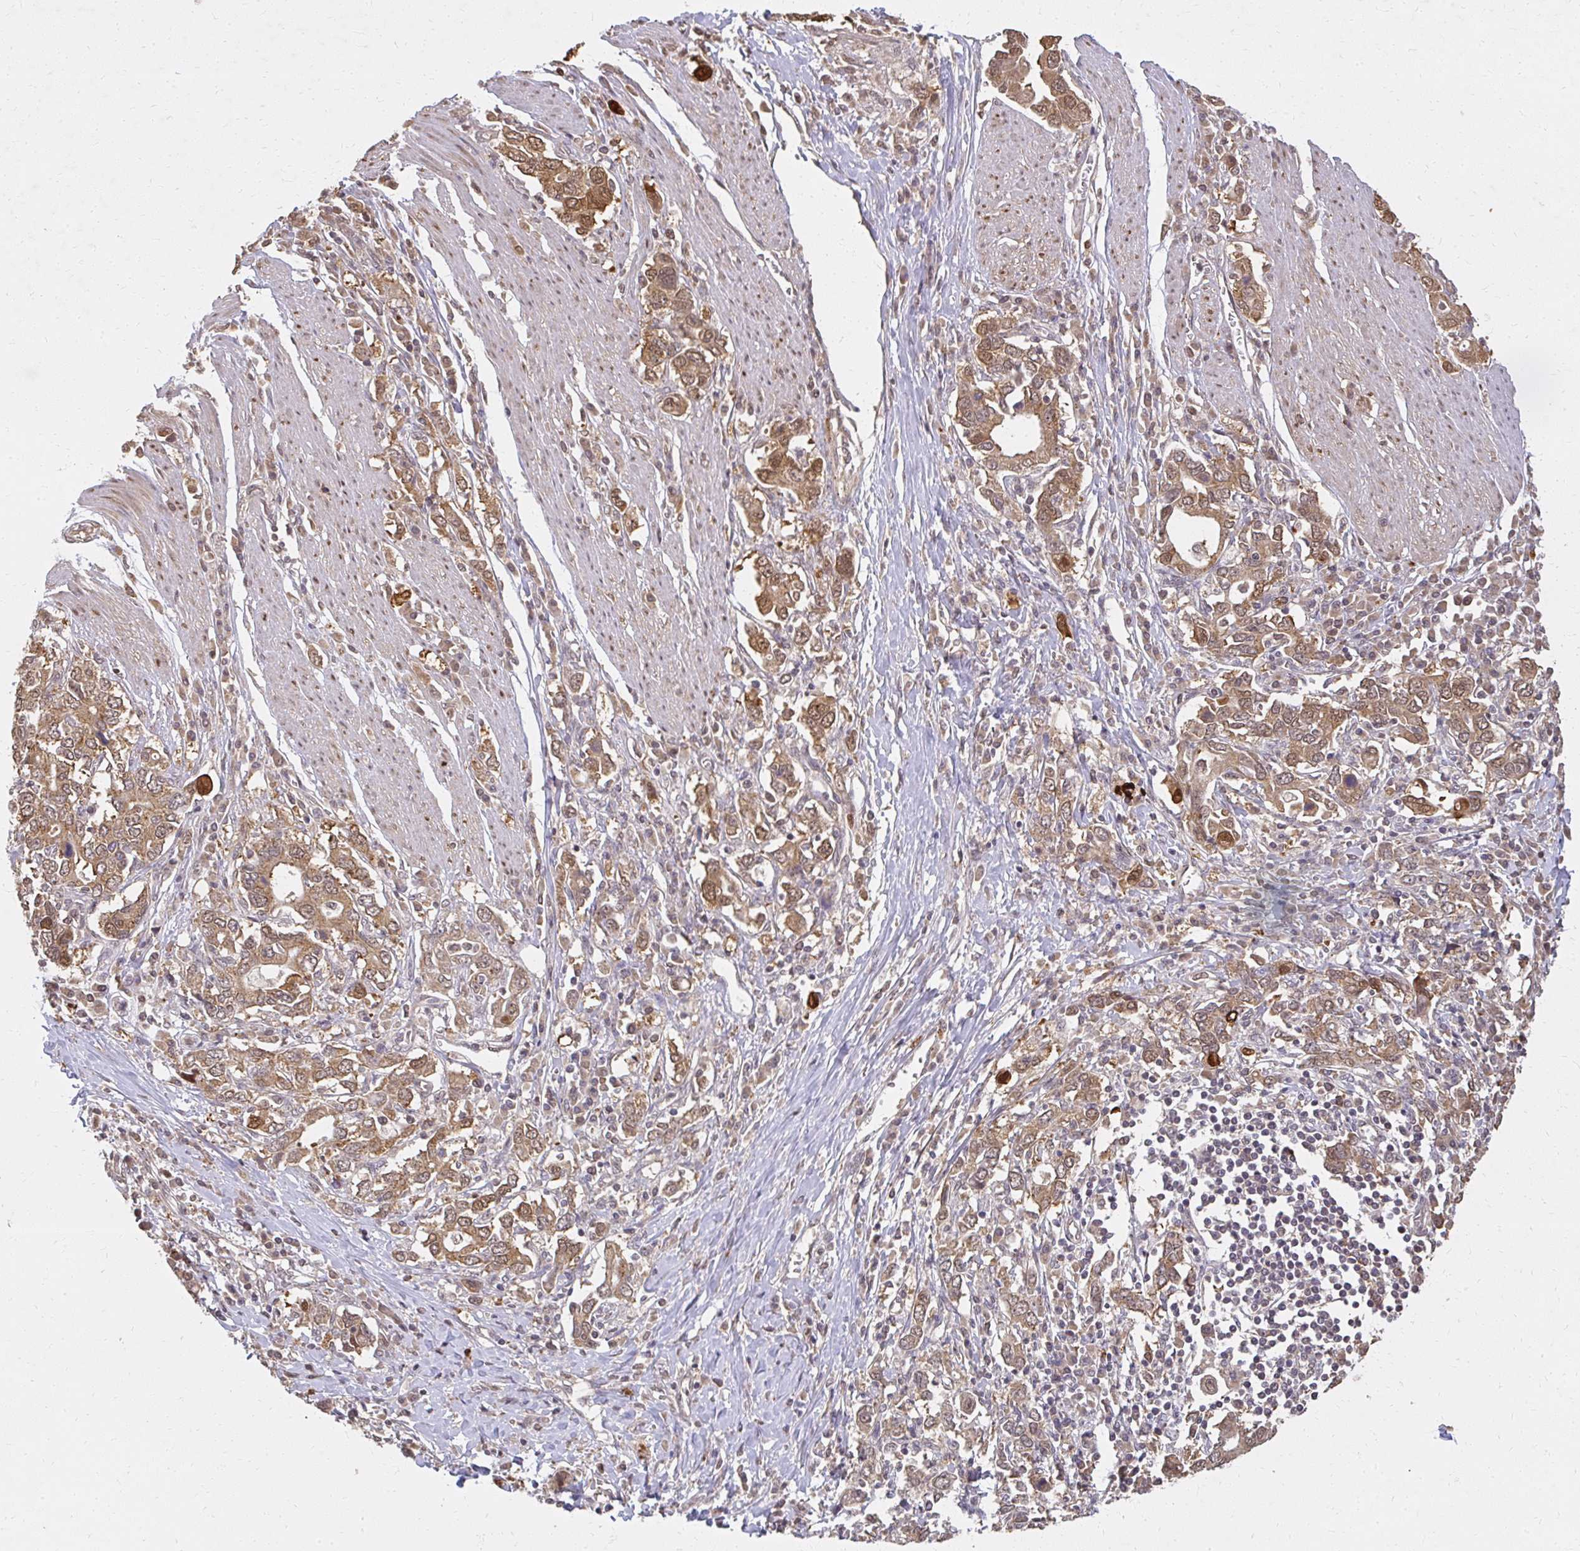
{"staining": {"intensity": "strong", "quantity": ">75%", "location": "cytoplasmic/membranous,nuclear"}, "tissue": "stomach cancer", "cell_type": "Tumor cells", "image_type": "cancer", "snomed": [{"axis": "morphology", "description": "Adenocarcinoma, NOS"}, {"axis": "topography", "description": "Stomach, upper"}, {"axis": "topography", "description": "Stomach"}], "caption": "Strong cytoplasmic/membranous and nuclear positivity is seen in approximately >75% of tumor cells in stomach adenocarcinoma.", "gene": "LARS2", "patient": {"sex": "male", "age": 62}}